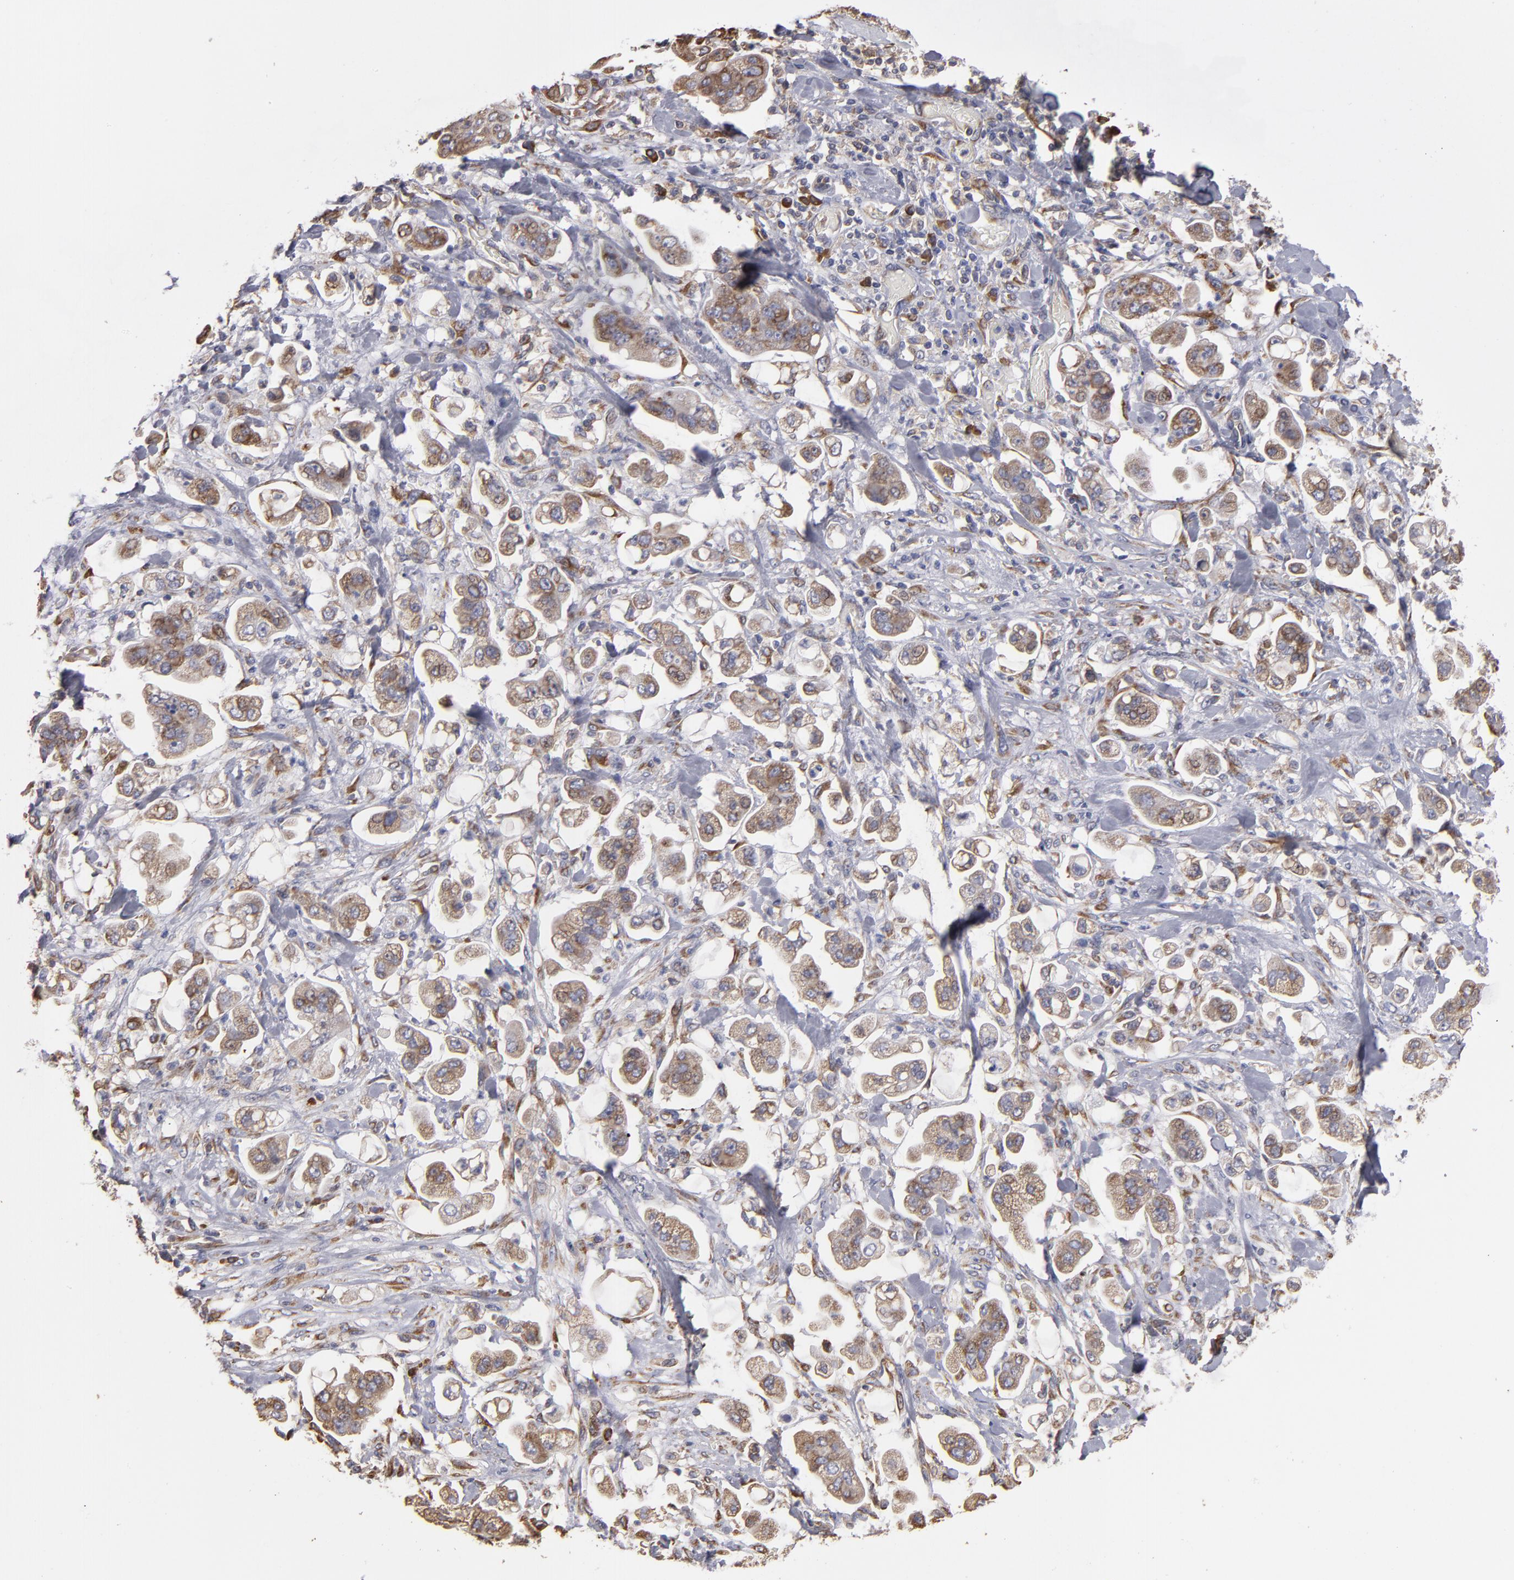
{"staining": {"intensity": "moderate", "quantity": ">75%", "location": "cytoplasmic/membranous"}, "tissue": "stomach cancer", "cell_type": "Tumor cells", "image_type": "cancer", "snomed": [{"axis": "morphology", "description": "Adenocarcinoma, NOS"}, {"axis": "topography", "description": "Stomach"}], "caption": "High-magnification brightfield microscopy of stomach adenocarcinoma stained with DAB (brown) and counterstained with hematoxylin (blue). tumor cells exhibit moderate cytoplasmic/membranous expression is appreciated in about>75% of cells.", "gene": "SND1", "patient": {"sex": "male", "age": 62}}